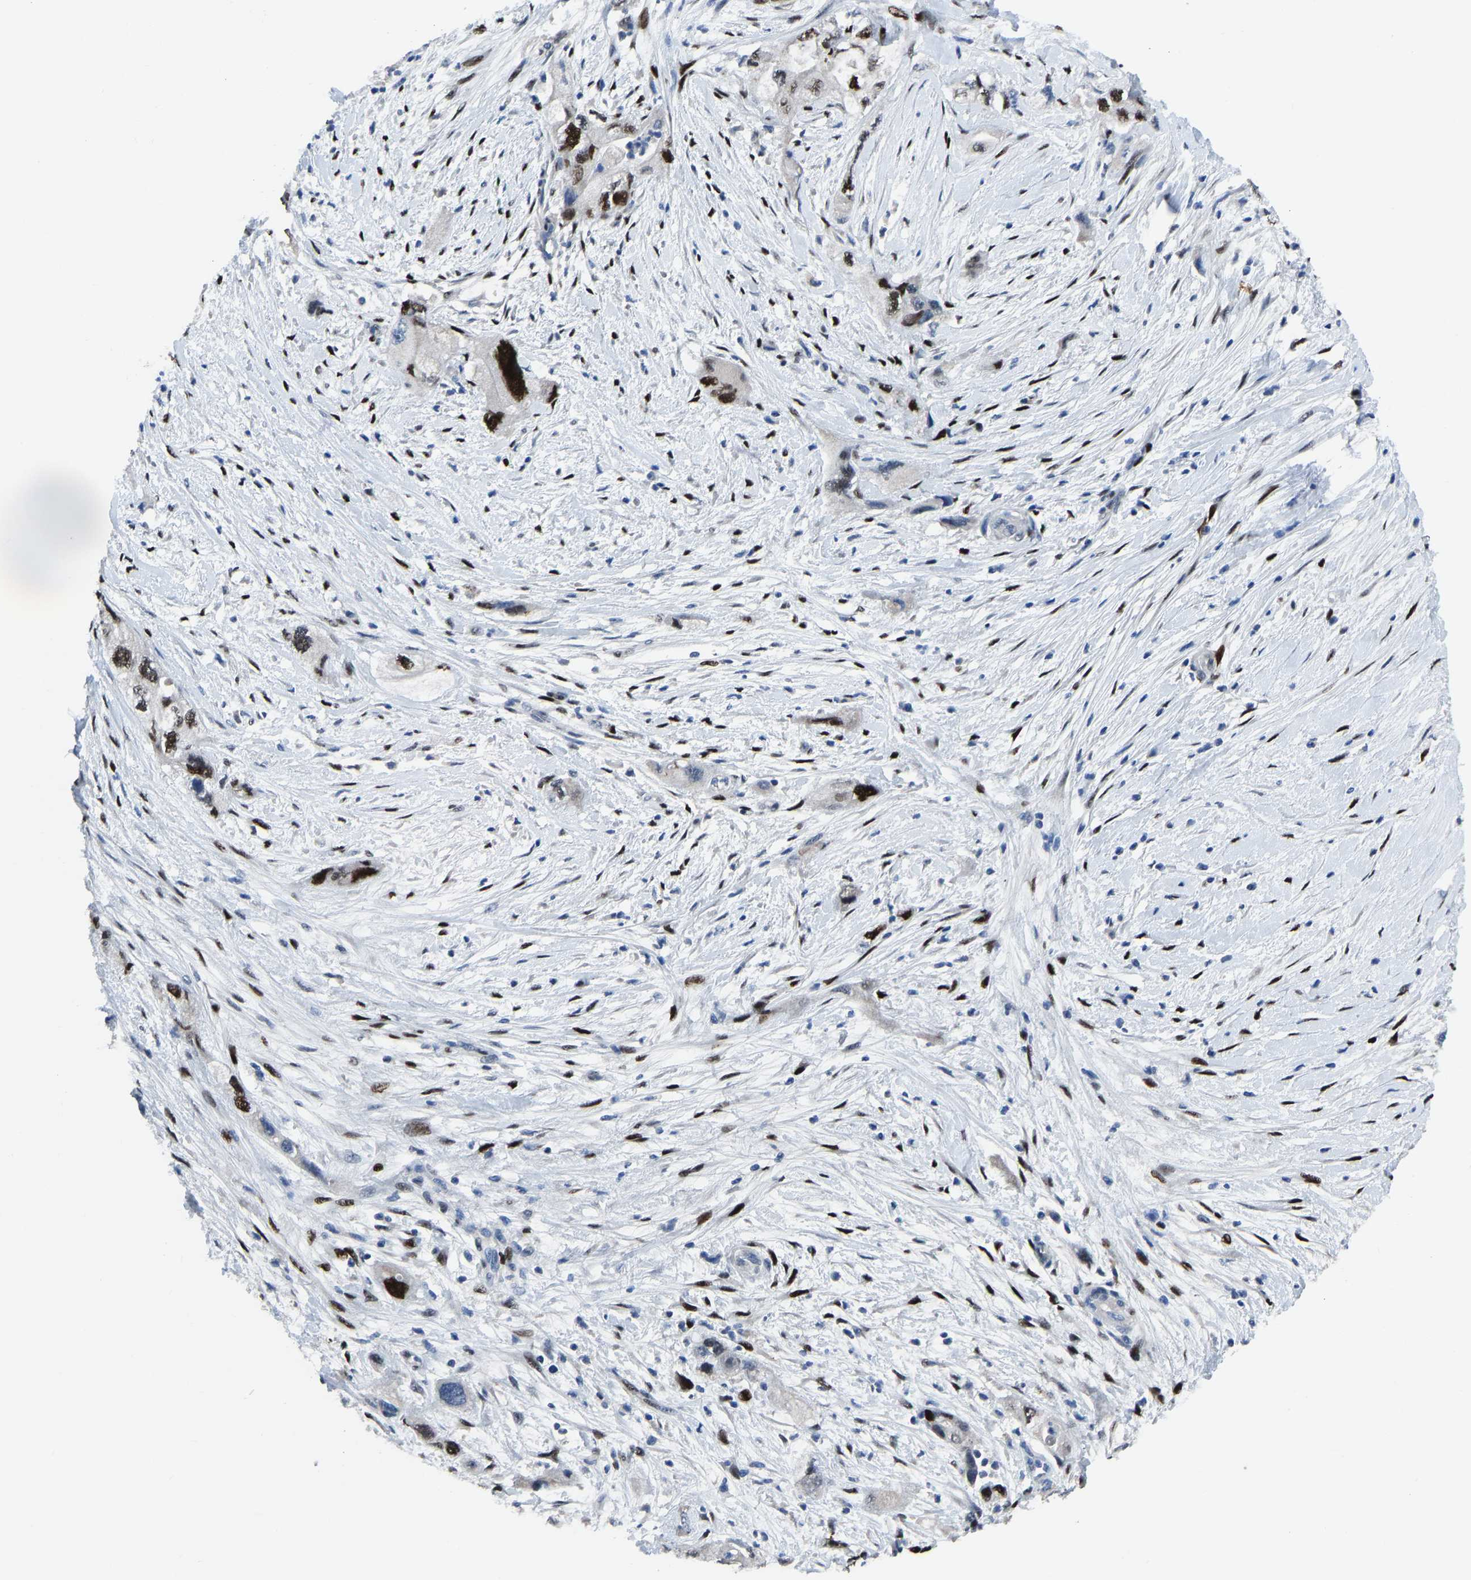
{"staining": {"intensity": "moderate", "quantity": ">75%", "location": "nuclear"}, "tissue": "pancreatic cancer", "cell_type": "Tumor cells", "image_type": "cancer", "snomed": [{"axis": "morphology", "description": "Adenocarcinoma, NOS"}, {"axis": "topography", "description": "Pancreas"}], "caption": "High-power microscopy captured an IHC histopathology image of pancreatic adenocarcinoma, revealing moderate nuclear expression in about >75% of tumor cells.", "gene": "EGR1", "patient": {"sex": "female", "age": 73}}